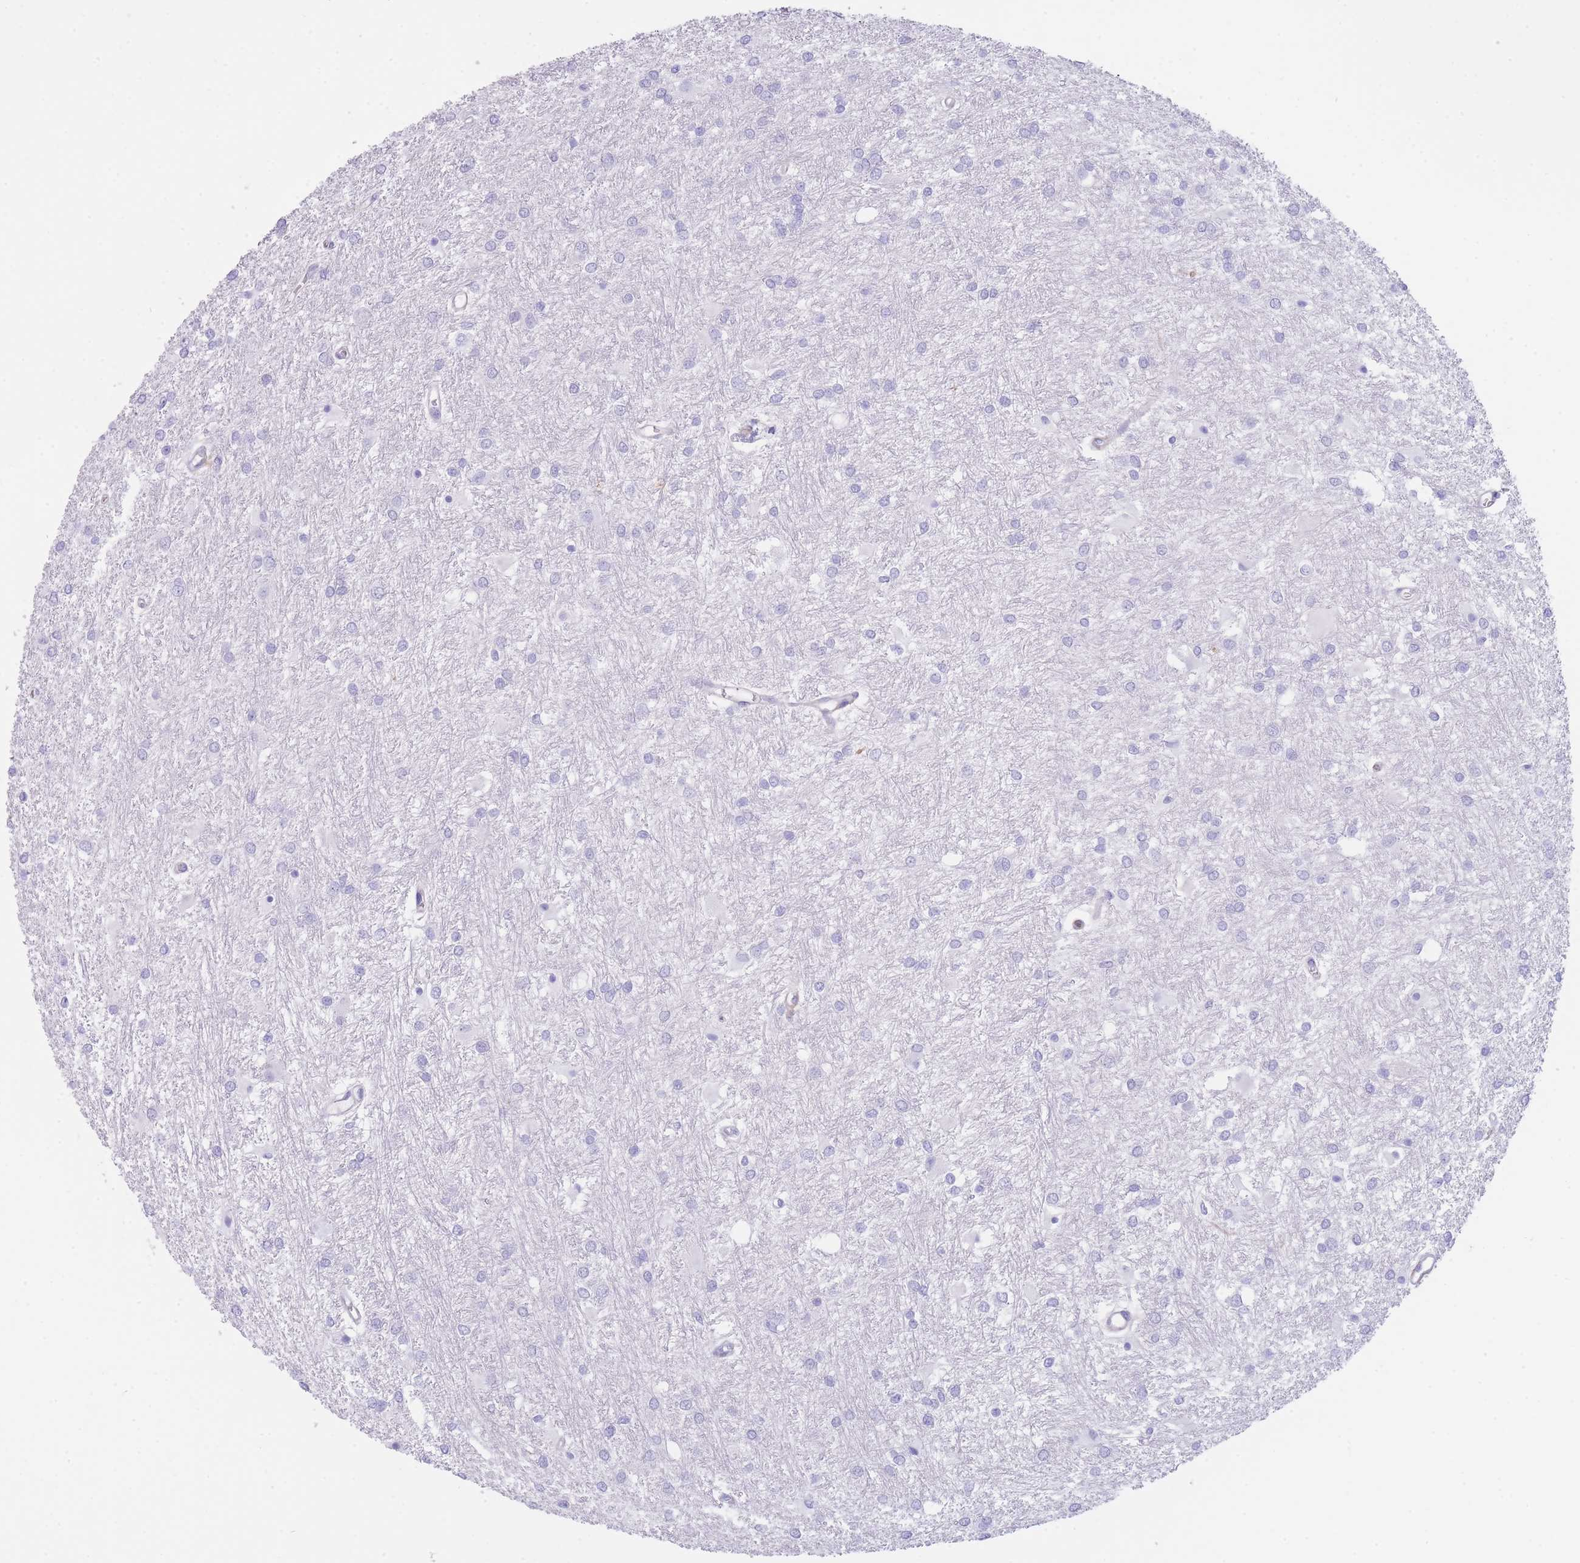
{"staining": {"intensity": "negative", "quantity": "none", "location": "none"}, "tissue": "glioma", "cell_type": "Tumor cells", "image_type": "cancer", "snomed": [{"axis": "morphology", "description": "Glioma, malignant, High grade"}, {"axis": "topography", "description": "Brain"}], "caption": "The IHC histopathology image has no significant positivity in tumor cells of high-grade glioma (malignant) tissue.", "gene": "PLBD1", "patient": {"sex": "female", "age": 50}}